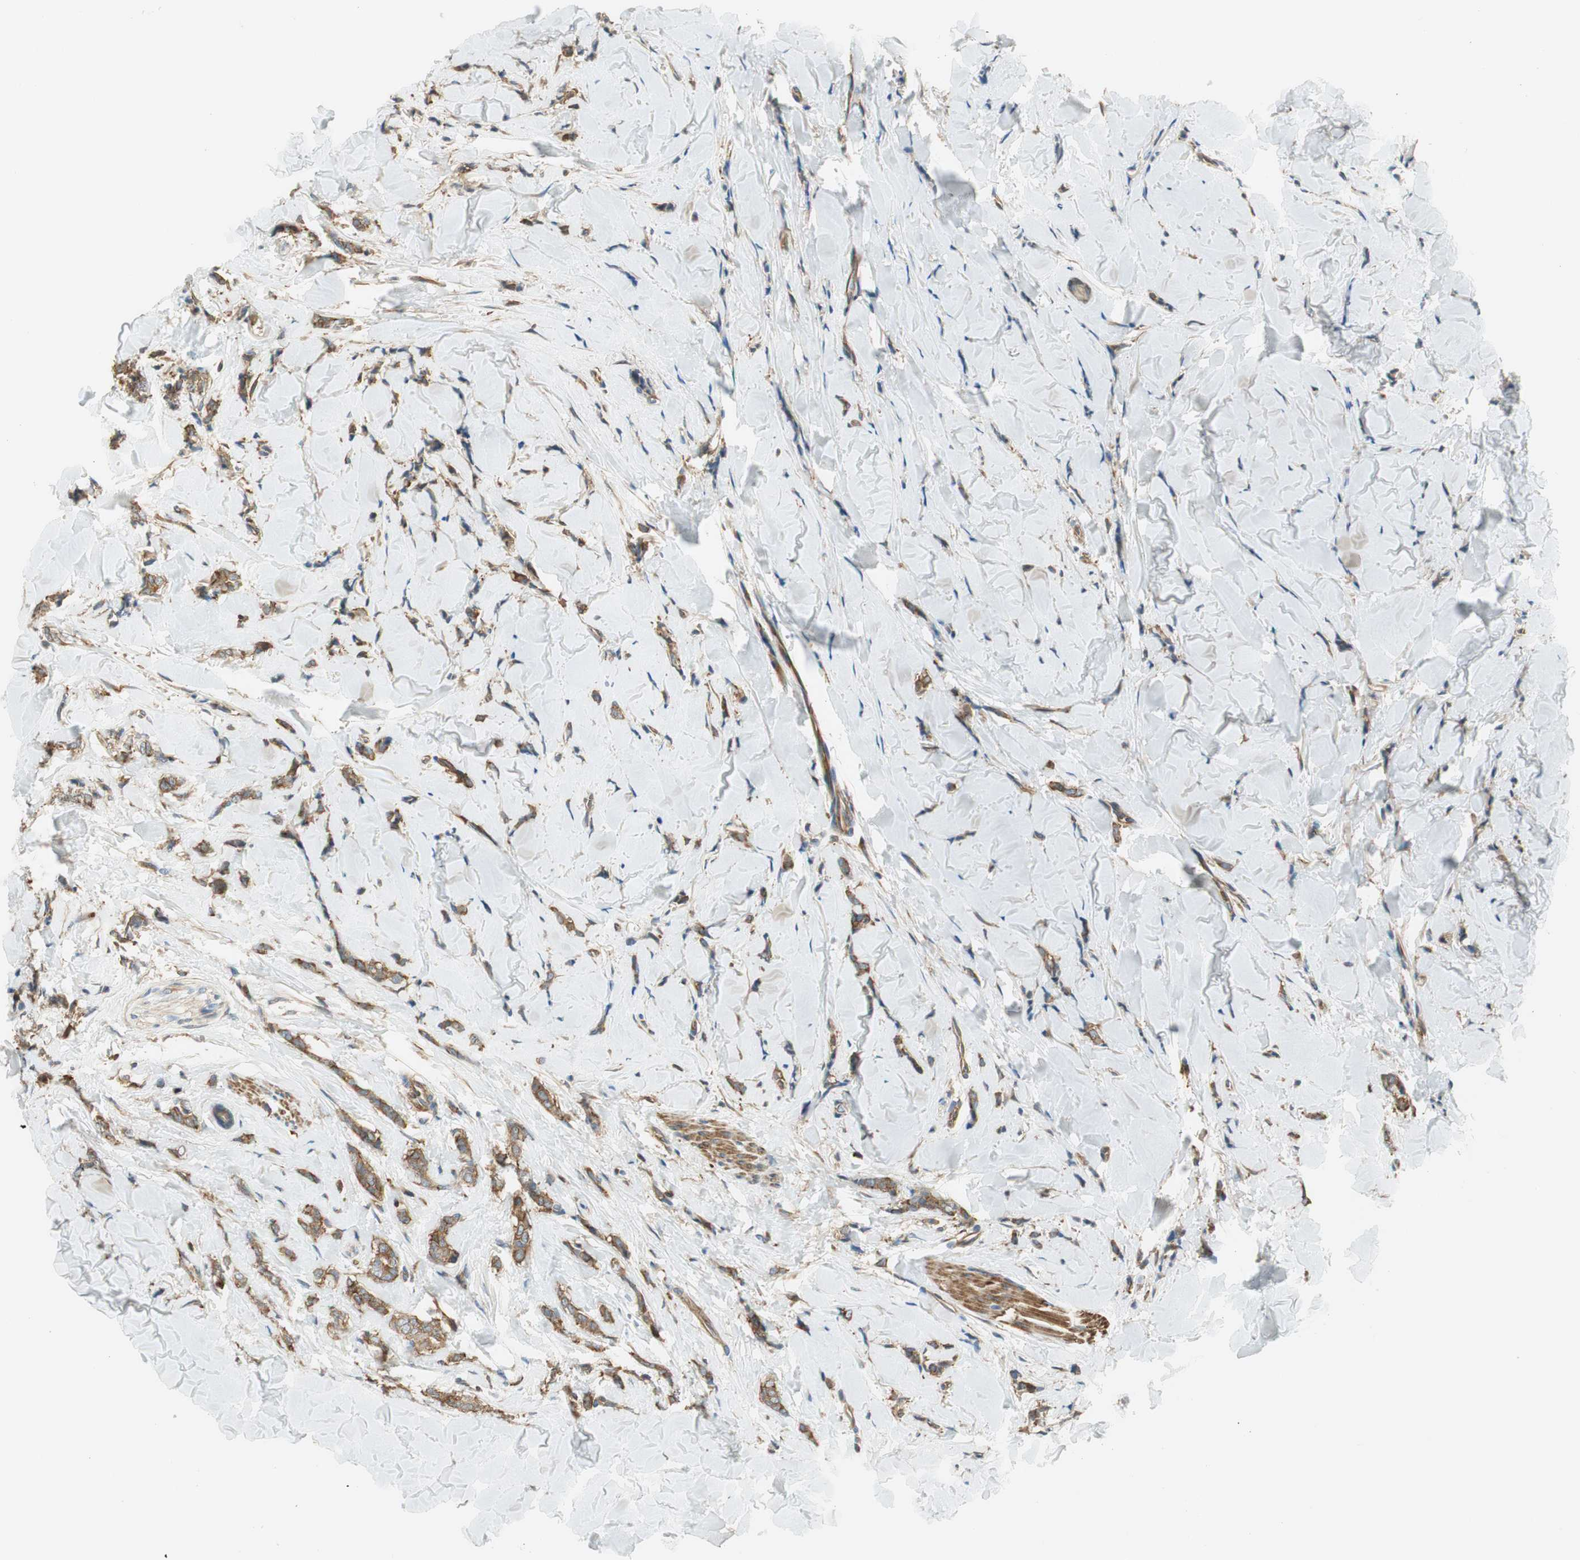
{"staining": {"intensity": "moderate", "quantity": ">75%", "location": "cytoplasmic/membranous"}, "tissue": "breast cancer", "cell_type": "Tumor cells", "image_type": "cancer", "snomed": [{"axis": "morphology", "description": "Lobular carcinoma"}, {"axis": "topography", "description": "Skin"}, {"axis": "topography", "description": "Breast"}], "caption": "IHC (DAB) staining of human breast lobular carcinoma reveals moderate cytoplasmic/membranous protein staining in about >75% of tumor cells.", "gene": "PI4K2B", "patient": {"sex": "female", "age": 46}}